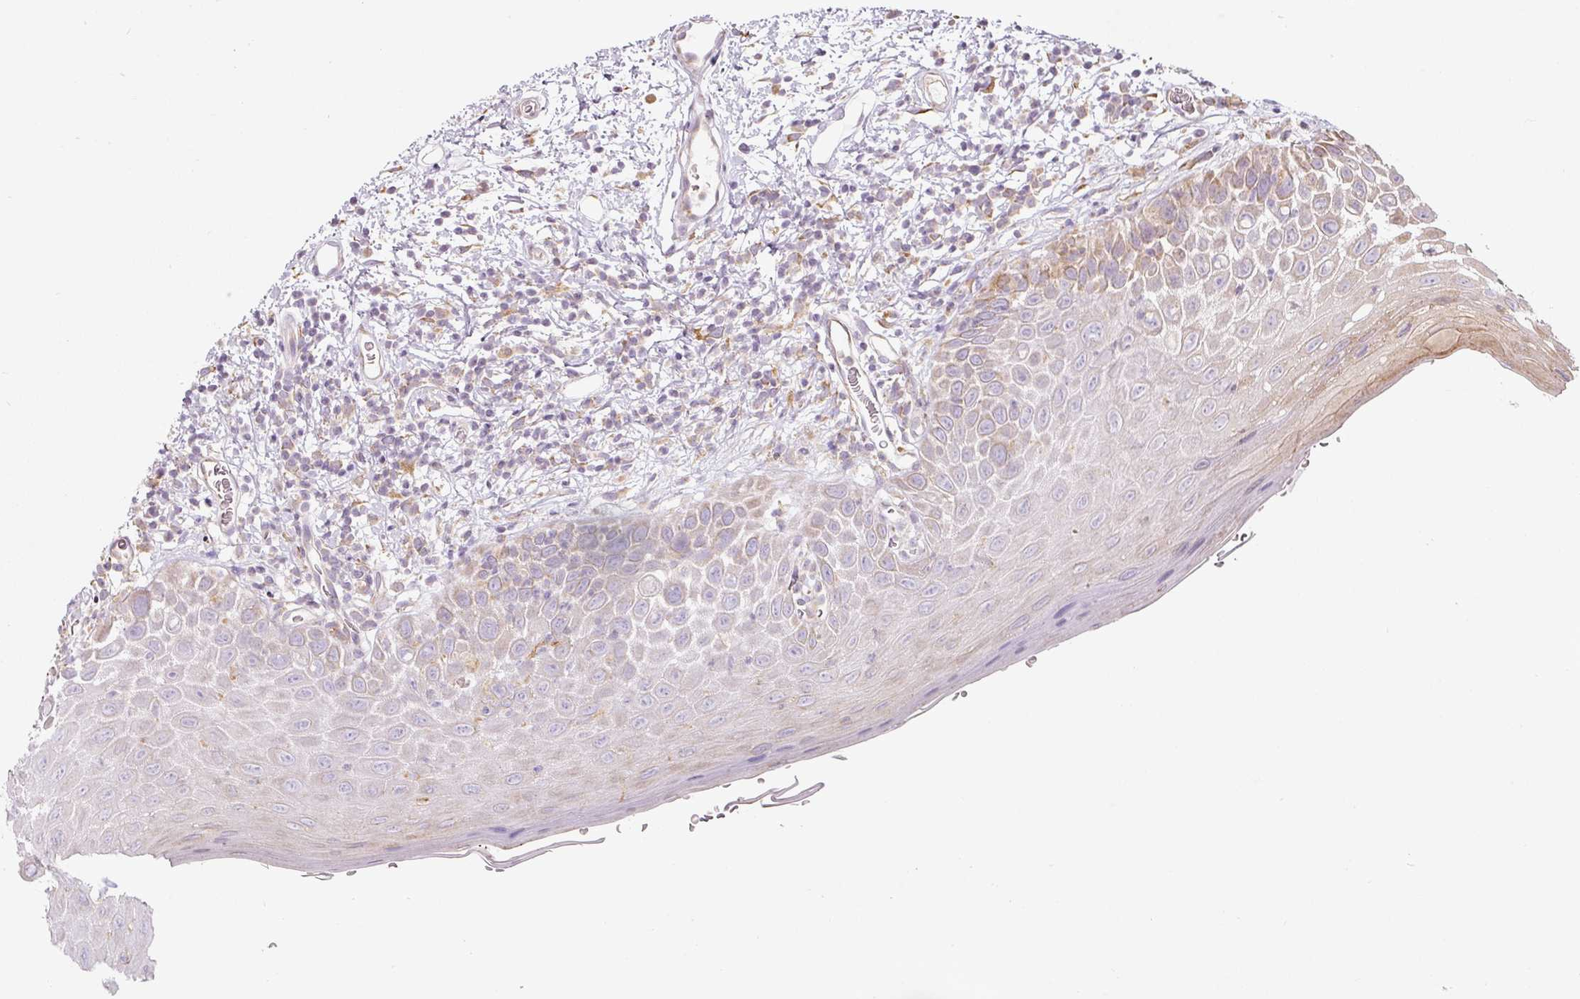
{"staining": {"intensity": "weak", "quantity": "<25%", "location": "cytoplasmic/membranous"}, "tissue": "oral mucosa", "cell_type": "Squamous epithelial cells", "image_type": "normal", "snomed": [{"axis": "morphology", "description": "Normal tissue, NOS"}, {"axis": "morphology", "description": "Squamous cell carcinoma, NOS"}, {"axis": "topography", "description": "Oral tissue"}, {"axis": "topography", "description": "Tounge, NOS"}, {"axis": "topography", "description": "Head-Neck"}], "caption": "An IHC photomicrograph of unremarkable oral mucosa is shown. There is no staining in squamous epithelial cells of oral mucosa.", "gene": "MORN4", "patient": {"sex": "male", "age": 76}}